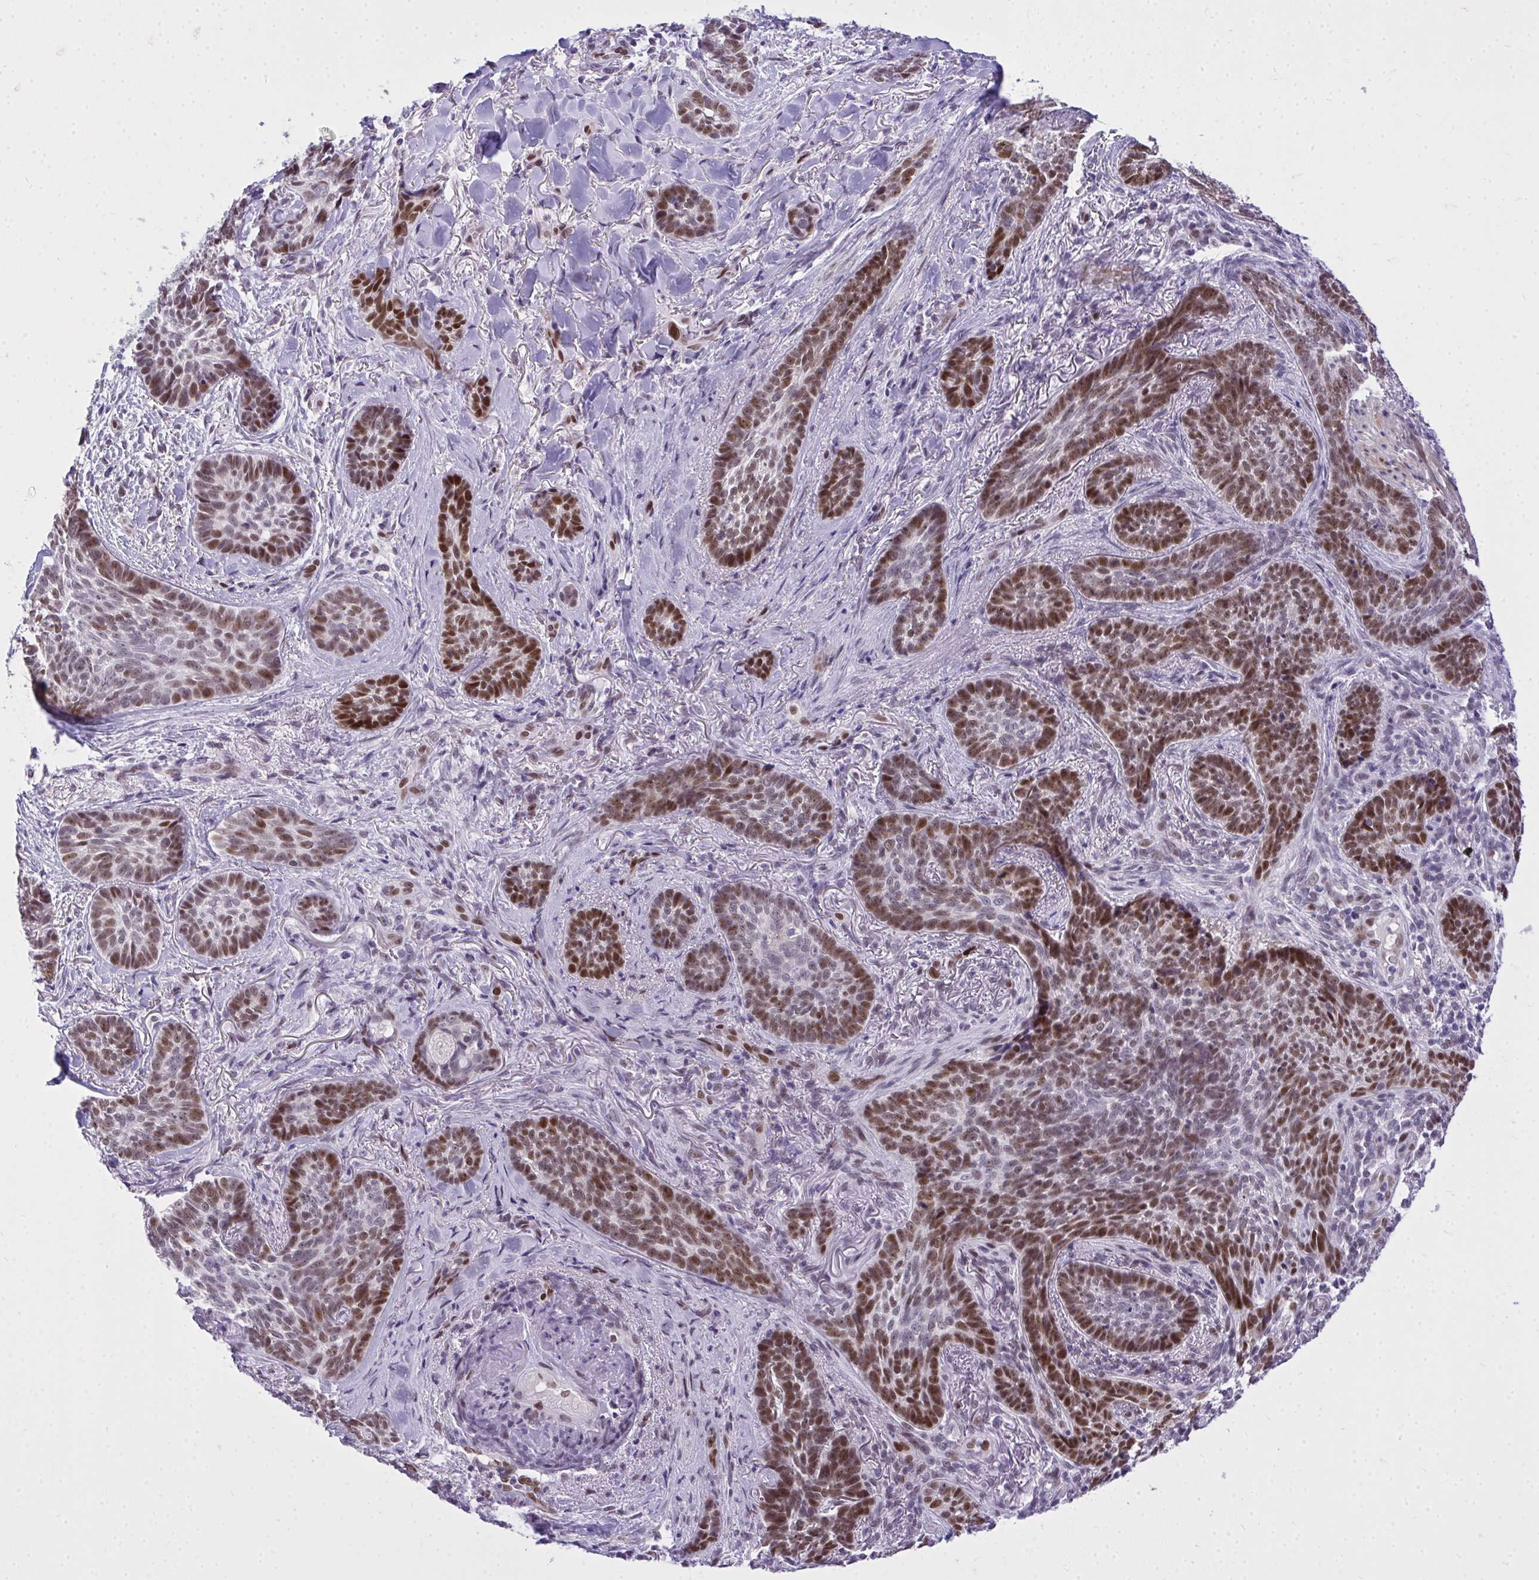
{"staining": {"intensity": "moderate", "quantity": ">75%", "location": "nuclear"}, "tissue": "skin cancer", "cell_type": "Tumor cells", "image_type": "cancer", "snomed": [{"axis": "morphology", "description": "Basal cell carcinoma"}, {"axis": "topography", "description": "Skin"}, {"axis": "topography", "description": "Skin of face"}], "caption": "A histopathology image showing moderate nuclear expression in approximately >75% of tumor cells in skin cancer, as visualized by brown immunohistochemical staining.", "gene": "TEAD4", "patient": {"sex": "male", "age": 88}}